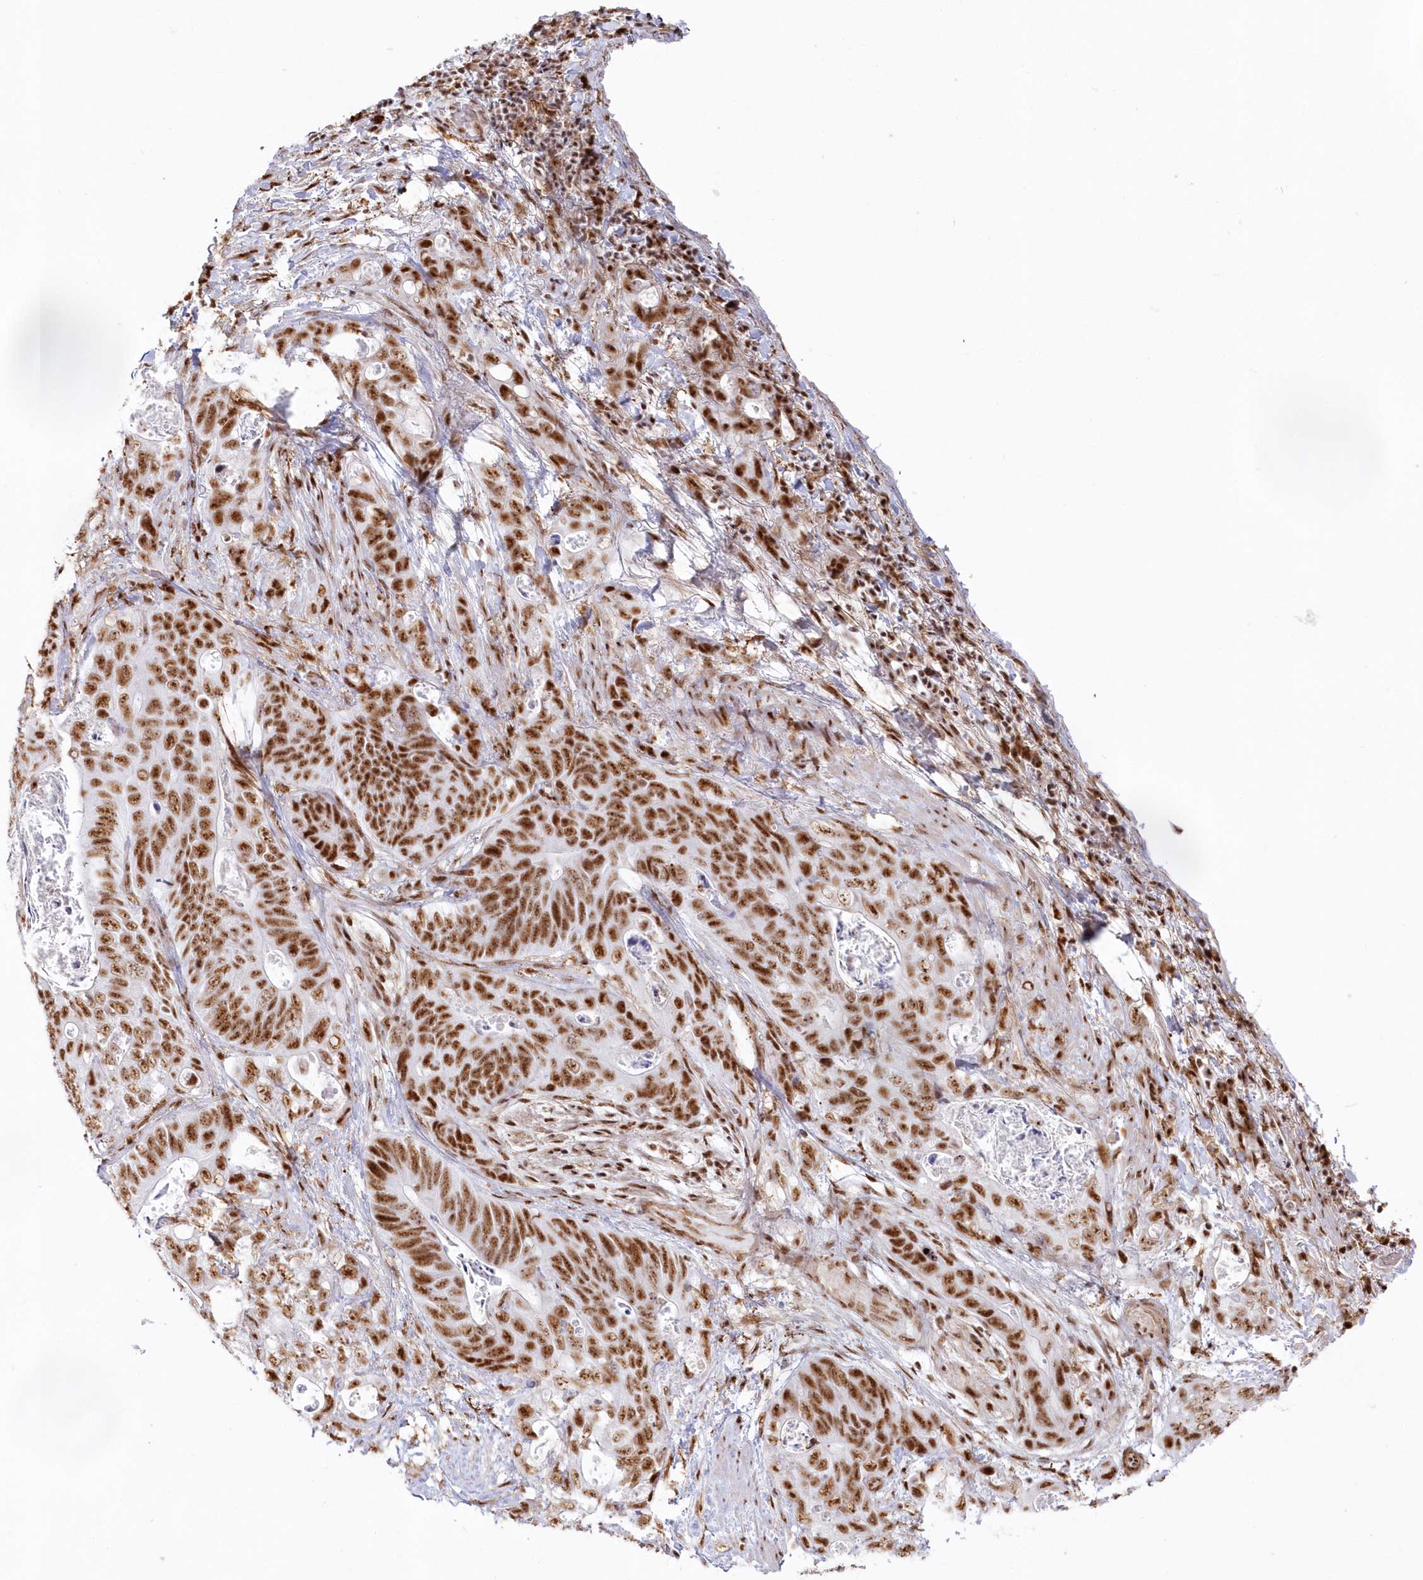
{"staining": {"intensity": "moderate", "quantity": ">75%", "location": "nuclear"}, "tissue": "stomach cancer", "cell_type": "Tumor cells", "image_type": "cancer", "snomed": [{"axis": "morphology", "description": "Normal tissue, NOS"}, {"axis": "morphology", "description": "Adenocarcinoma, NOS"}, {"axis": "topography", "description": "Stomach"}], "caption": "There is medium levels of moderate nuclear staining in tumor cells of stomach adenocarcinoma, as demonstrated by immunohistochemical staining (brown color).", "gene": "DDX46", "patient": {"sex": "female", "age": 89}}